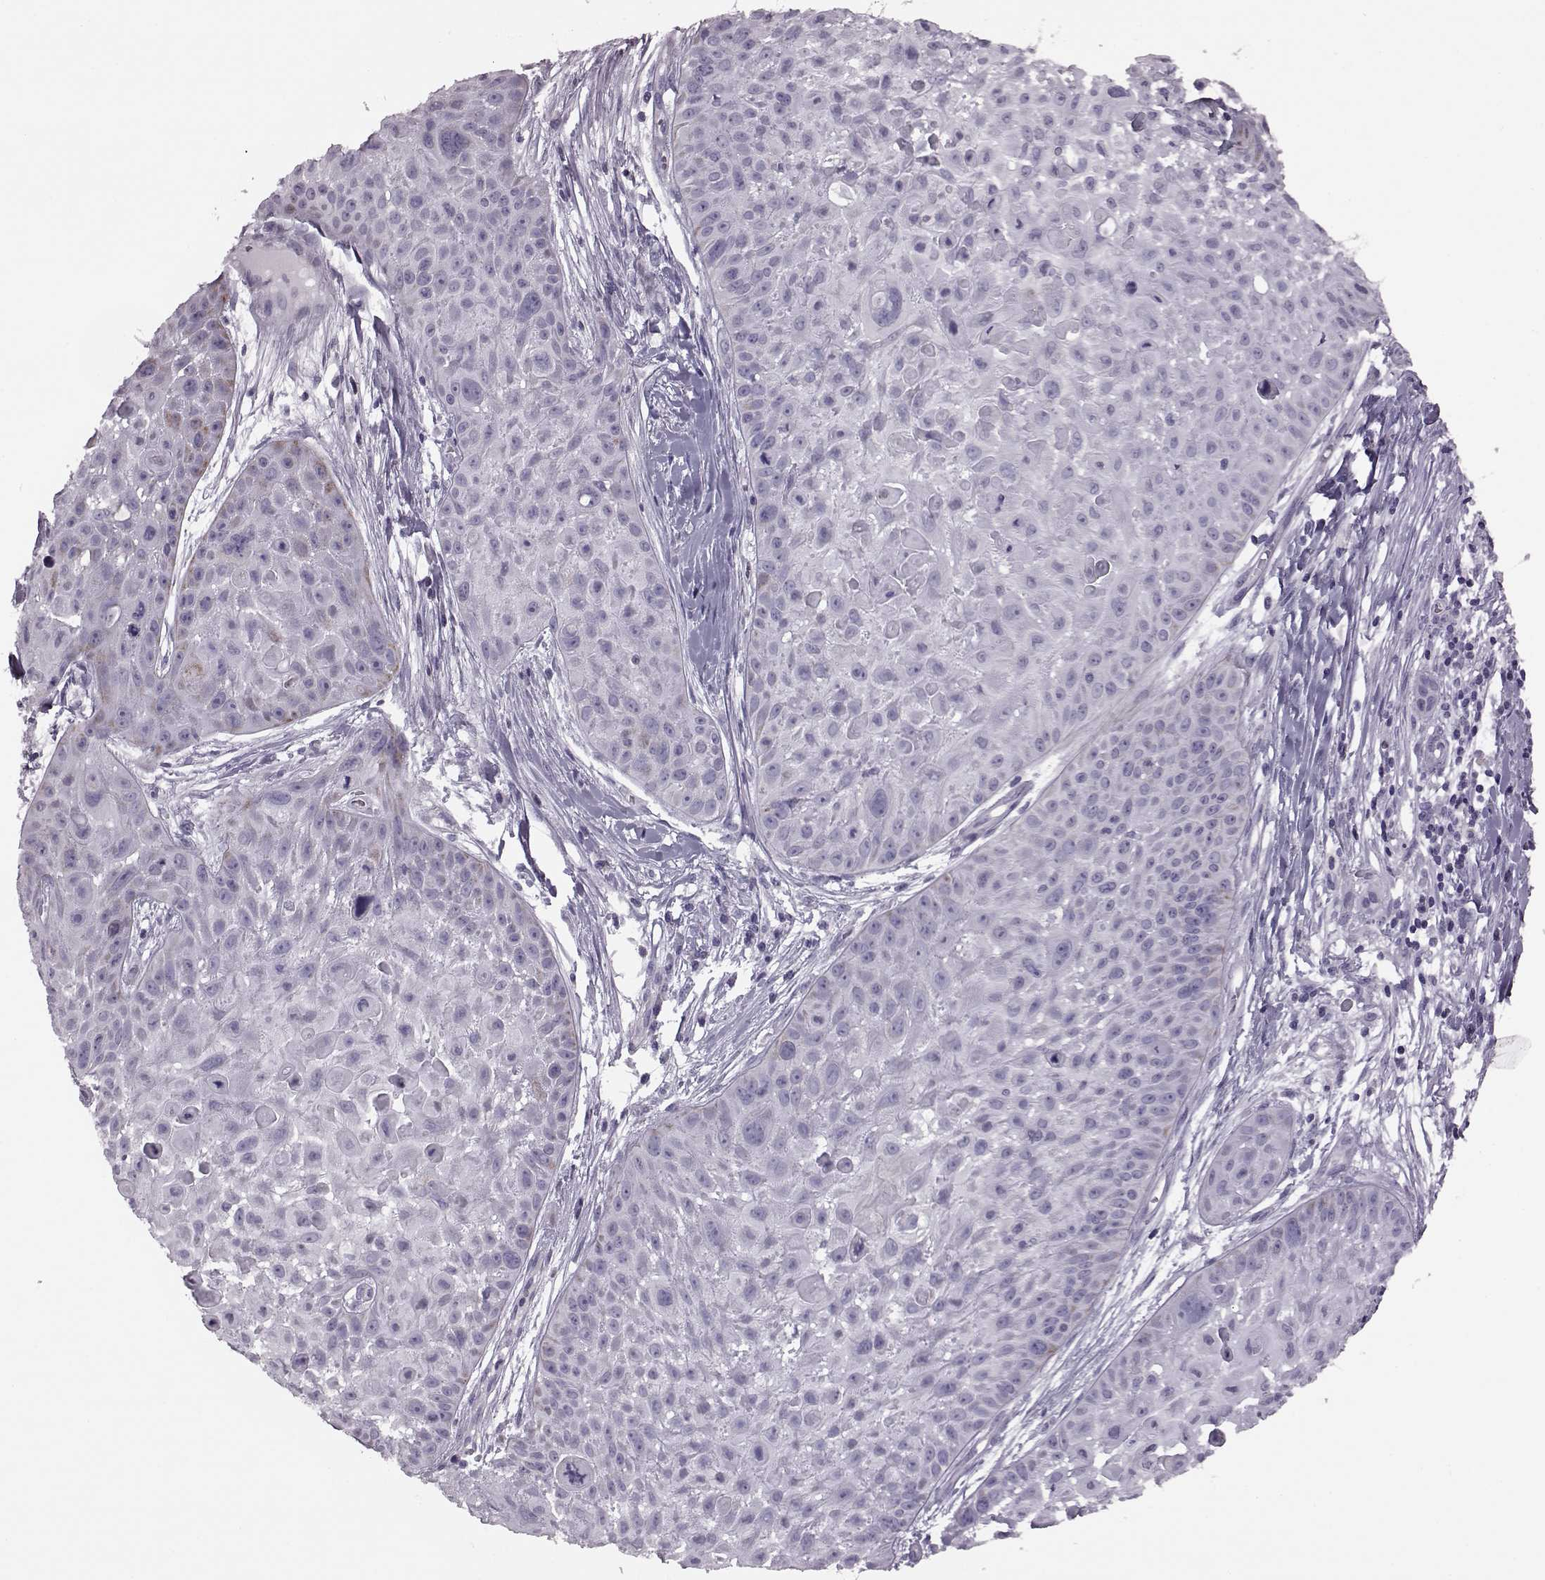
{"staining": {"intensity": "negative", "quantity": "none", "location": "none"}, "tissue": "skin cancer", "cell_type": "Tumor cells", "image_type": "cancer", "snomed": [{"axis": "morphology", "description": "Squamous cell carcinoma, NOS"}, {"axis": "topography", "description": "Skin"}, {"axis": "topography", "description": "Anal"}], "caption": "Image shows no significant protein expression in tumor cells of squamous cell carcinoma (skin). Brightfield microscopy of immunohistochemistry (IHC) stained with DAB (brown) and hematoxylin (blue), captured at high magnification.", "gene": "RIMS2", "patient": {"sex": "female", "age": 75}}